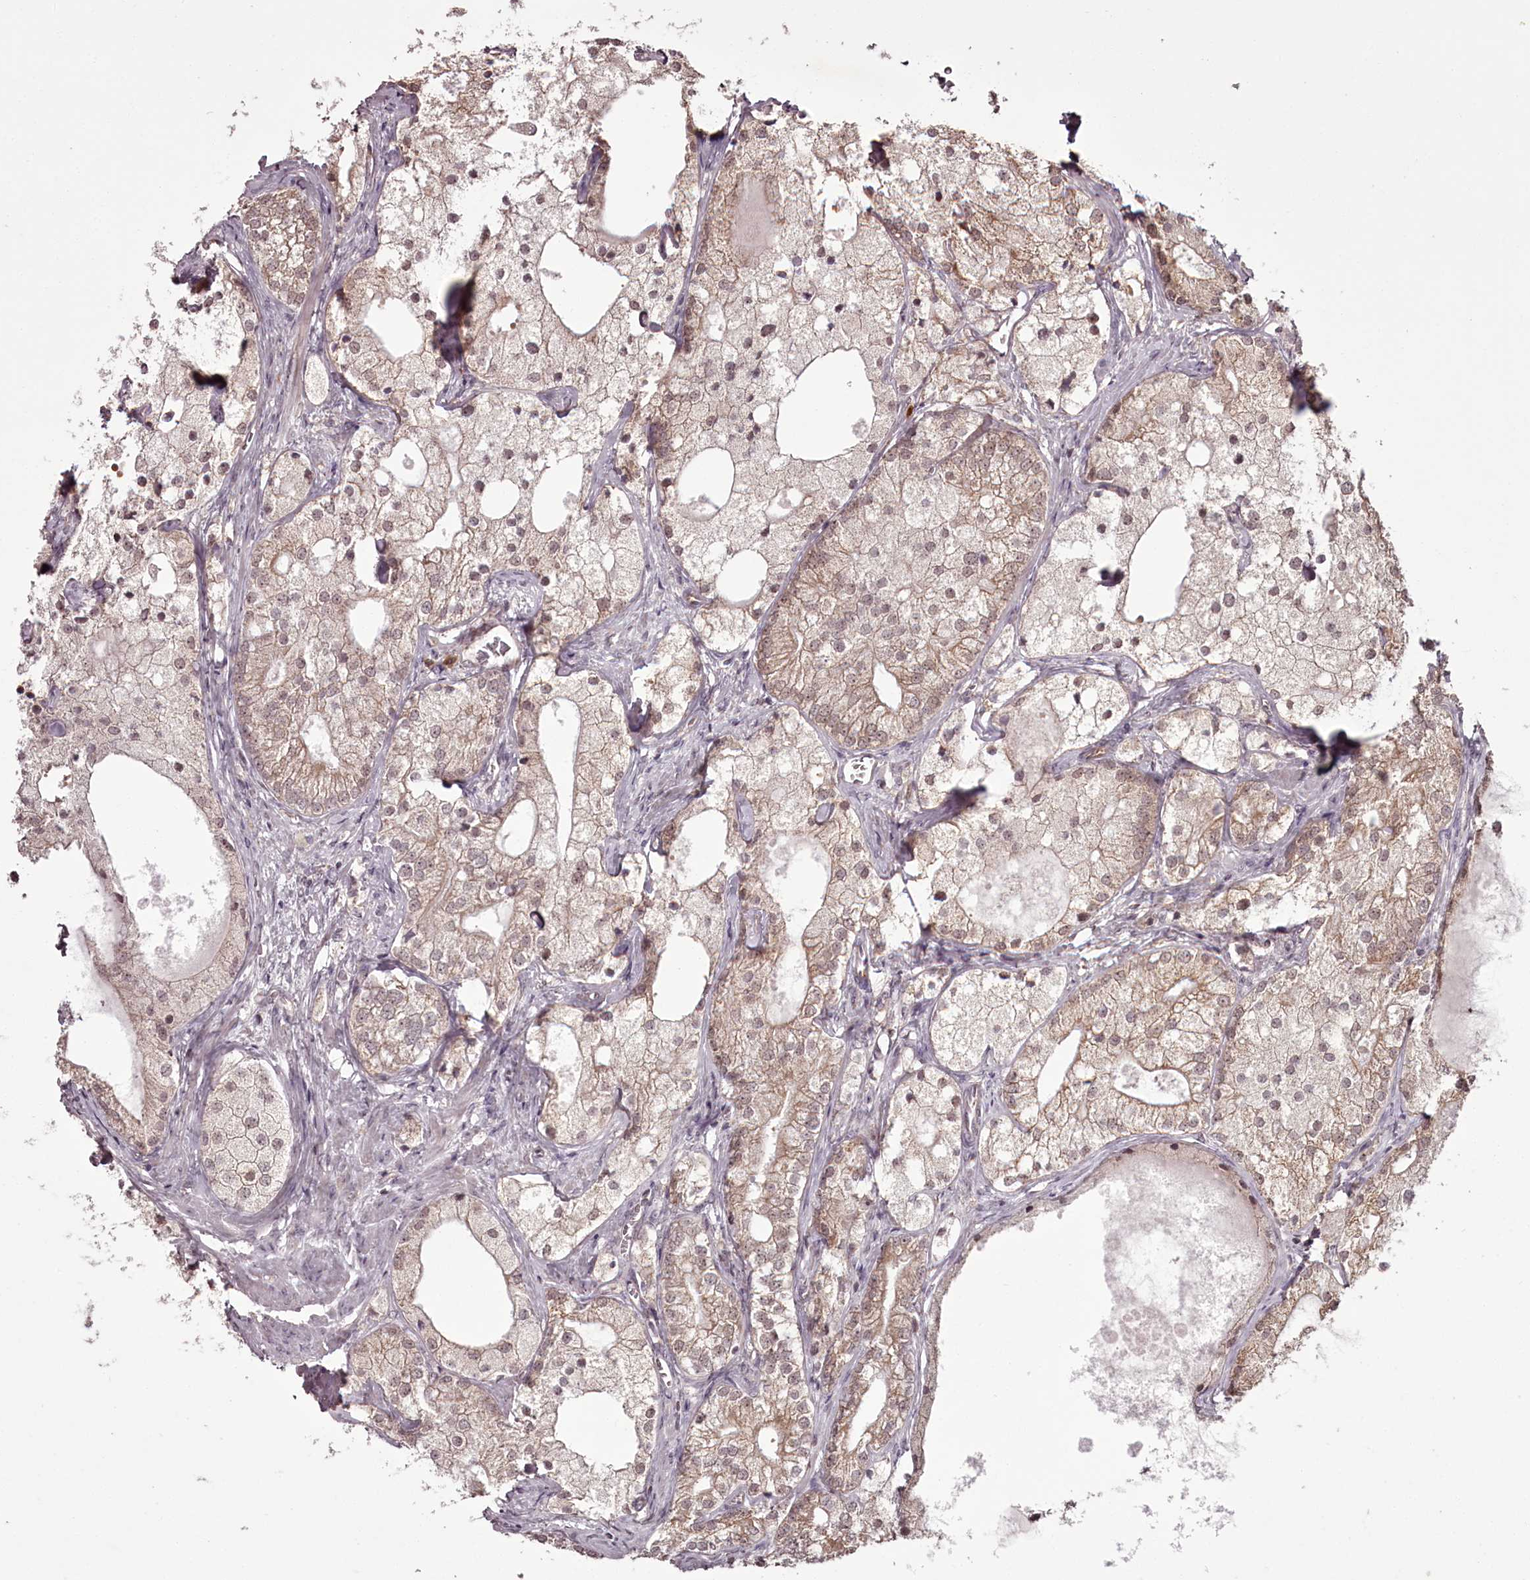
{"staining": {"intensity": "weak", "quantity": "25%-75%", "location": "cytoplasmic/membranous,nuclear"}, "tissue": "prostate cancer", "cell_type": "Tumor cells", "image_type": "cancer", "snomed": [{"axis": "morphology", "description": "Adenocarcinoma, Low grade"}, {"axis": "topography", "description": "Prostate"}], "caption": "Prostate cancer stained with IHC demonstrates weak cytoplasmic/membranous and nuclear expression in approximately 25%-75% of tumor cells.", "gene": "CCDC92", "patient": {"sex": "male", "age": 69}}